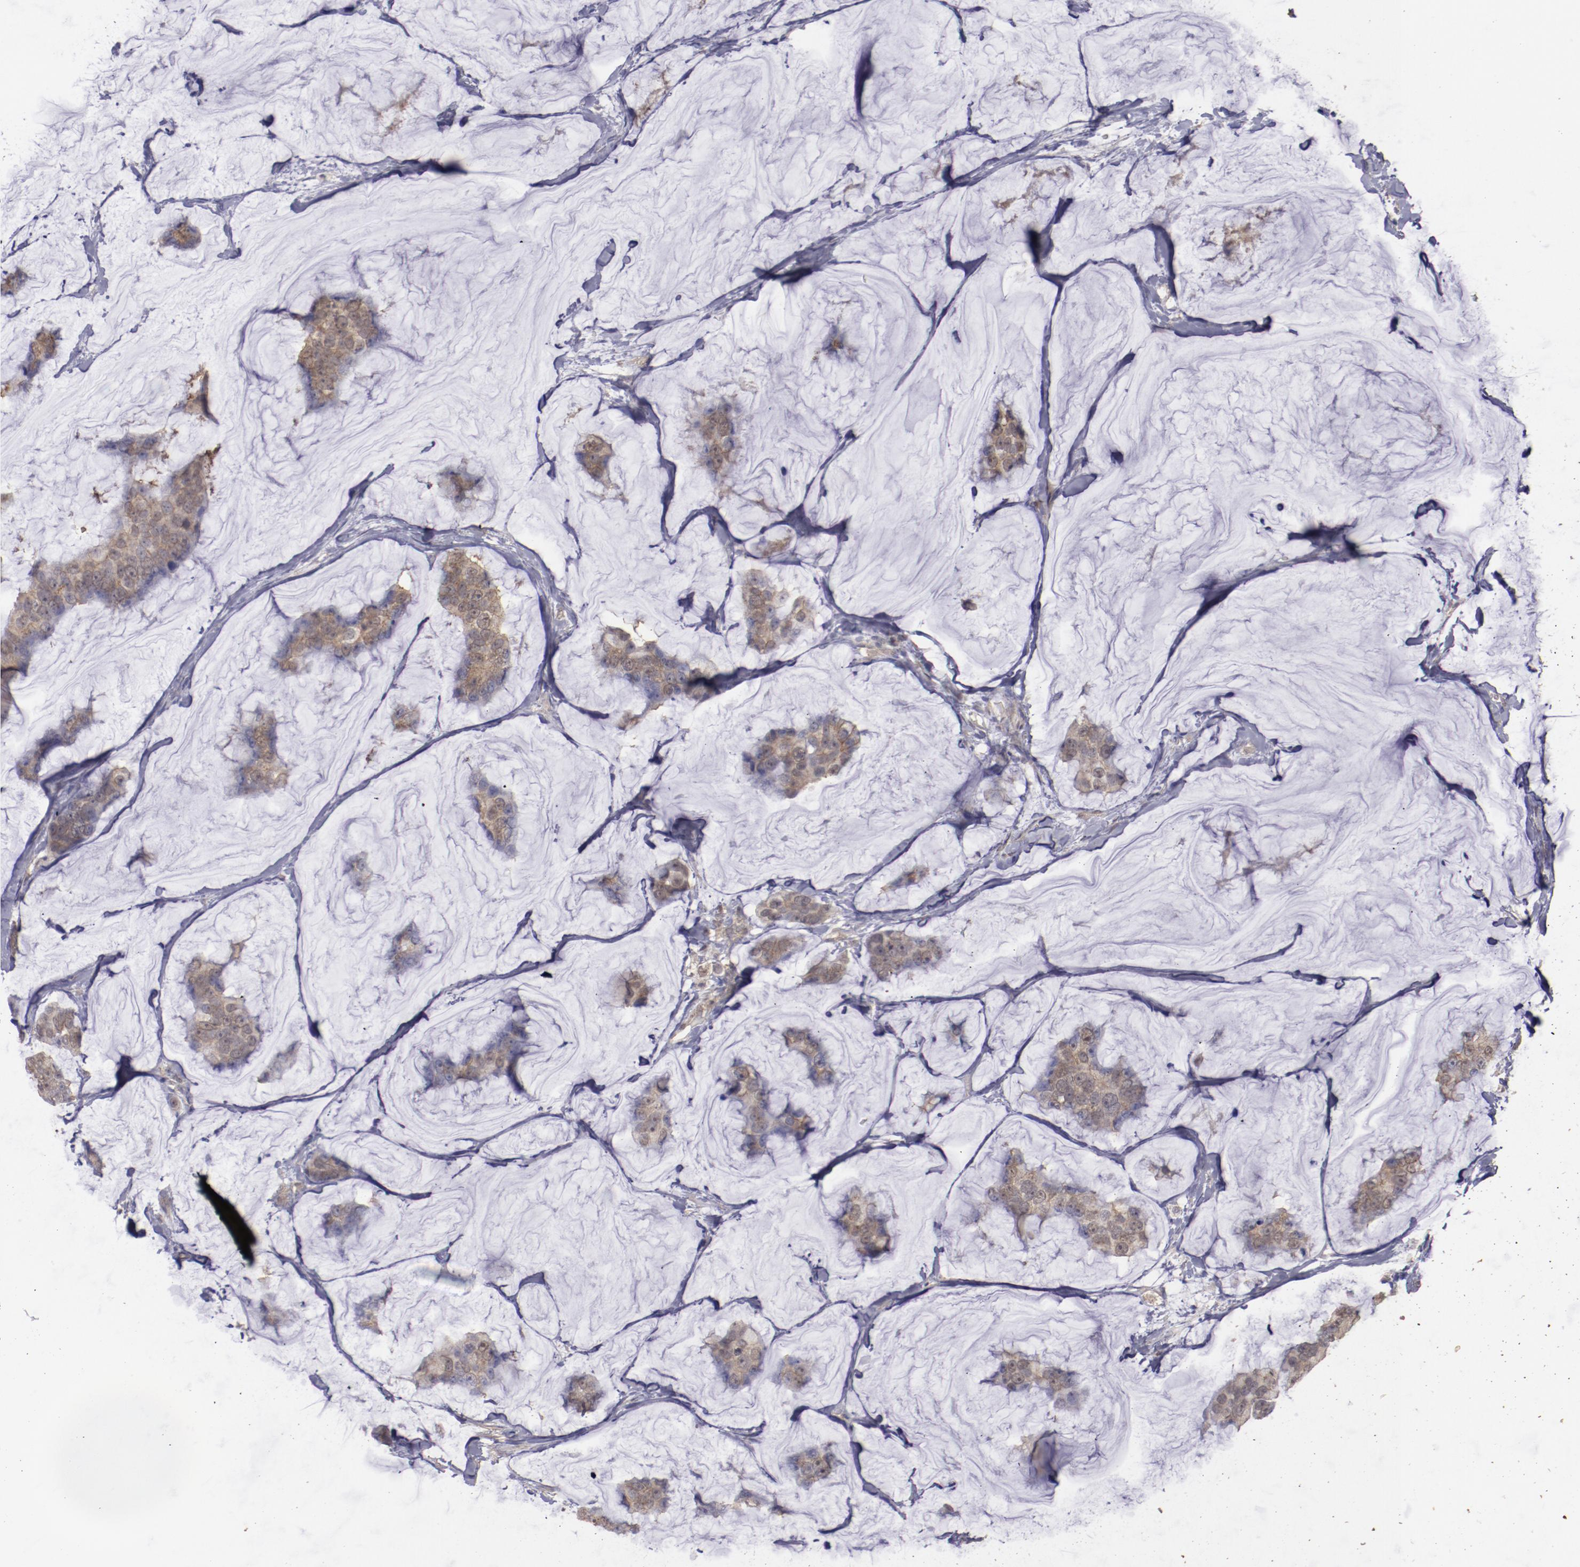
{"staining": {"intensity": "weak", "quantity": ">75%", "location": "cytoplasmic/membranous"}, "tissue": "breast cancer", "cell_type": "Tumor cells", "image_type": "cancer", "snomed": [{"axis": "morphology", "description": "Normal tissue, NOS"}, {"axis": "morphology", "description": "Duct carcinoma"}, {"axis": "topography", "description": "Breast"}], "caption": "A histopathology image of human breast cancer (infiltrating ductal carcinoma) stained for a protein reveals weak cytoplasmic/membranous brown staining in tumor cells.", "gene": "FAT1", "patient": {"sex": "female", "age": 50}}